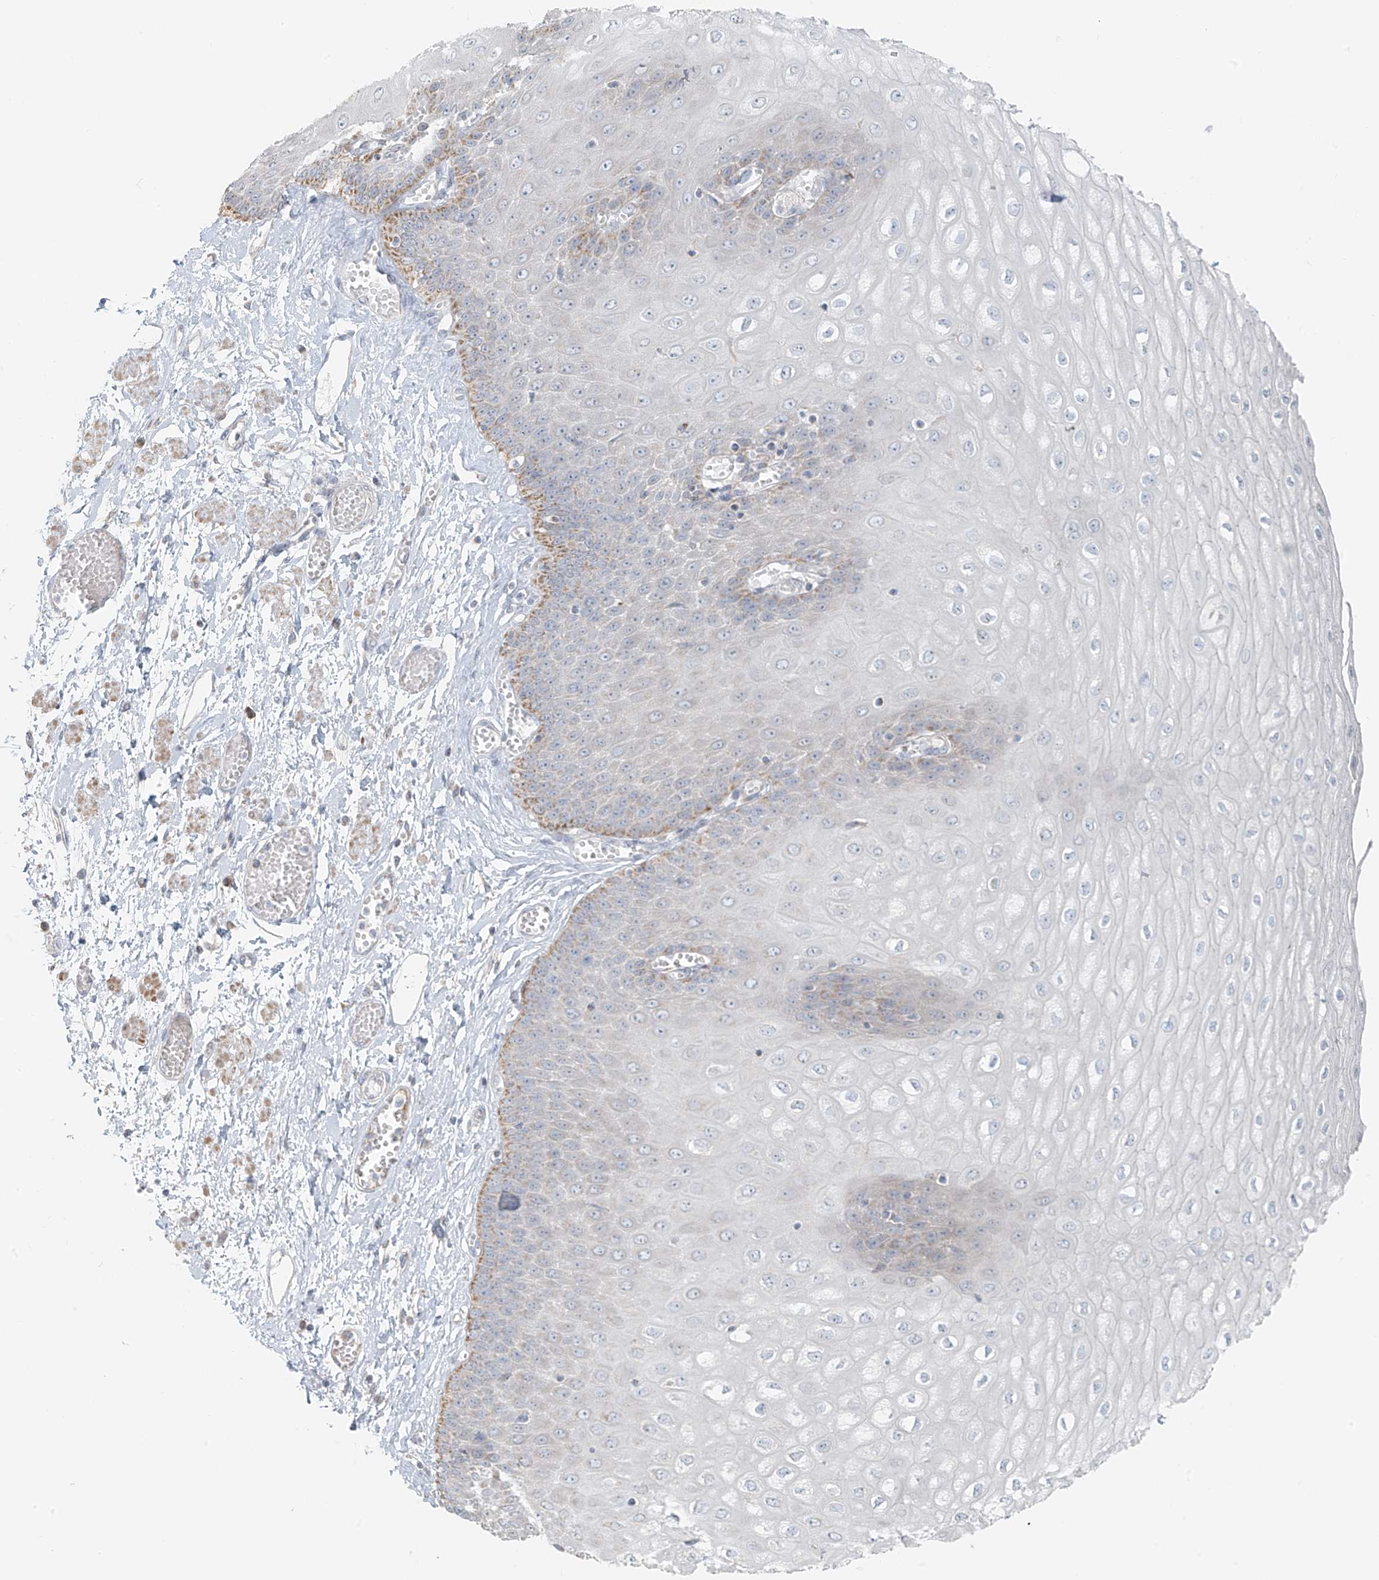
{"staining": {"intensity": "moderate", "quantity": "<25%", "location": "cytoplasmic/membranous"}, "tissue": "esophagus", "cell_type": "Squamous epithelial cells", "image_type": "normal", "snomed": [{"axis": "morphology", "description": "Normal tissue, NOS"}, {"axis": "topography", "description": "Esophagus"}], "caption": "Approximately <25% of squamous epithelial cells in unremarkable esophagus show moderate cytoplasmic/membranous protein positivity as visualized by brown immunohistochemical staining.", "gene": "UST", "patient": {"sex": "male", "age": 60}}